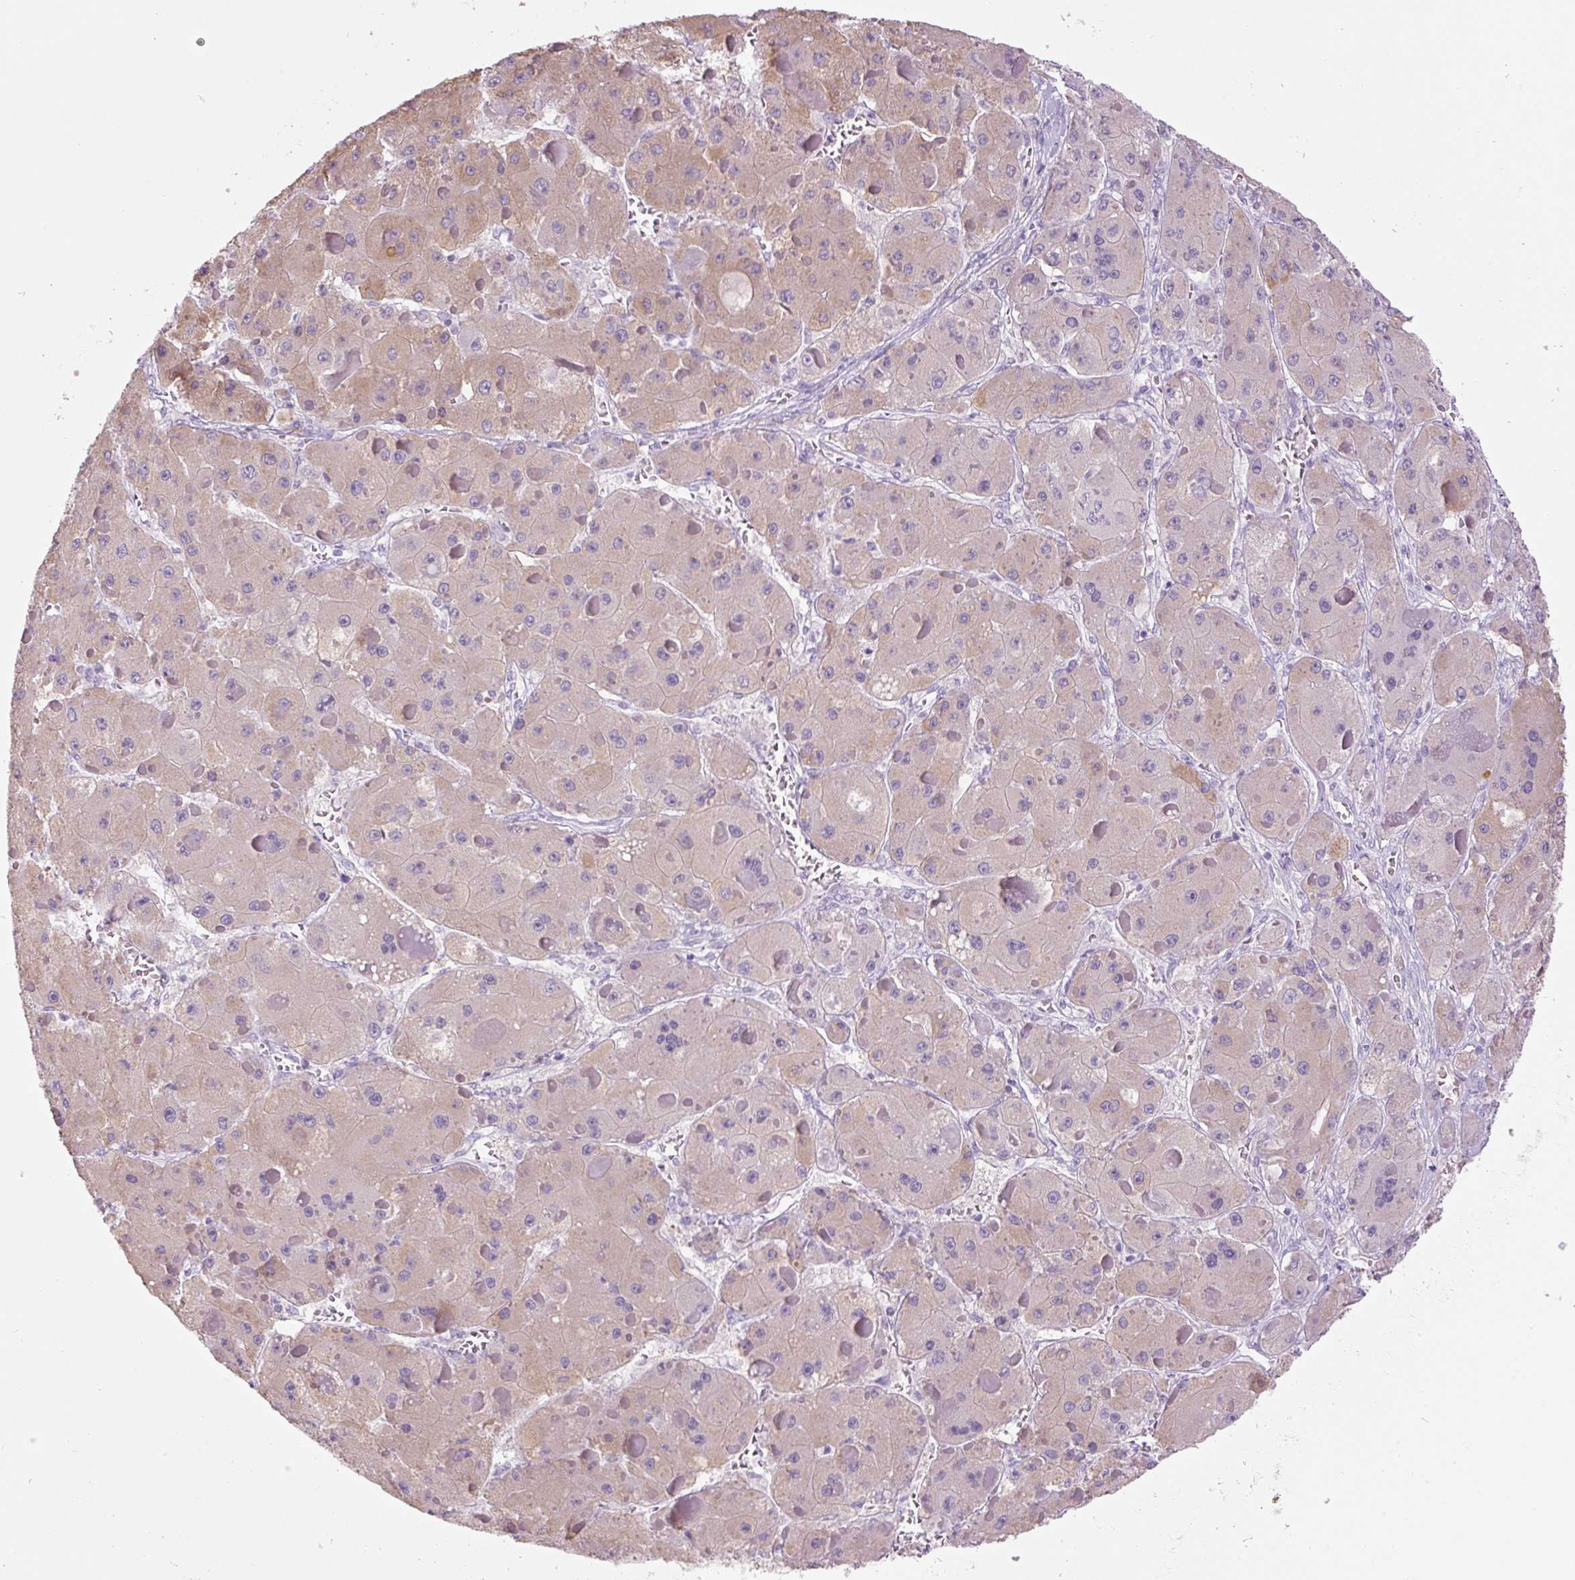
{"staining": {"intensity": "weak", "quantity": ">75%", "location": "cytoplasmic/membranous"}, "tissue": "liver cancer", "cell_type": "Tumor cells", "image_type": "cancer", "snomed": [{"axis": "morphology", "description": "Carcinoma, Hepatocellular, NOS"}, {"axis": "topography", "description": "Liver"}], "caption": "Hepatocellular carcinoma (liver) was stained to show a protein in brown. There is low levels of weak cytoplasmic/membranous positivity in about >75% of tumor cells.", "gene": "COL9A2", "patient": {"sex": "female", "age": 73}}